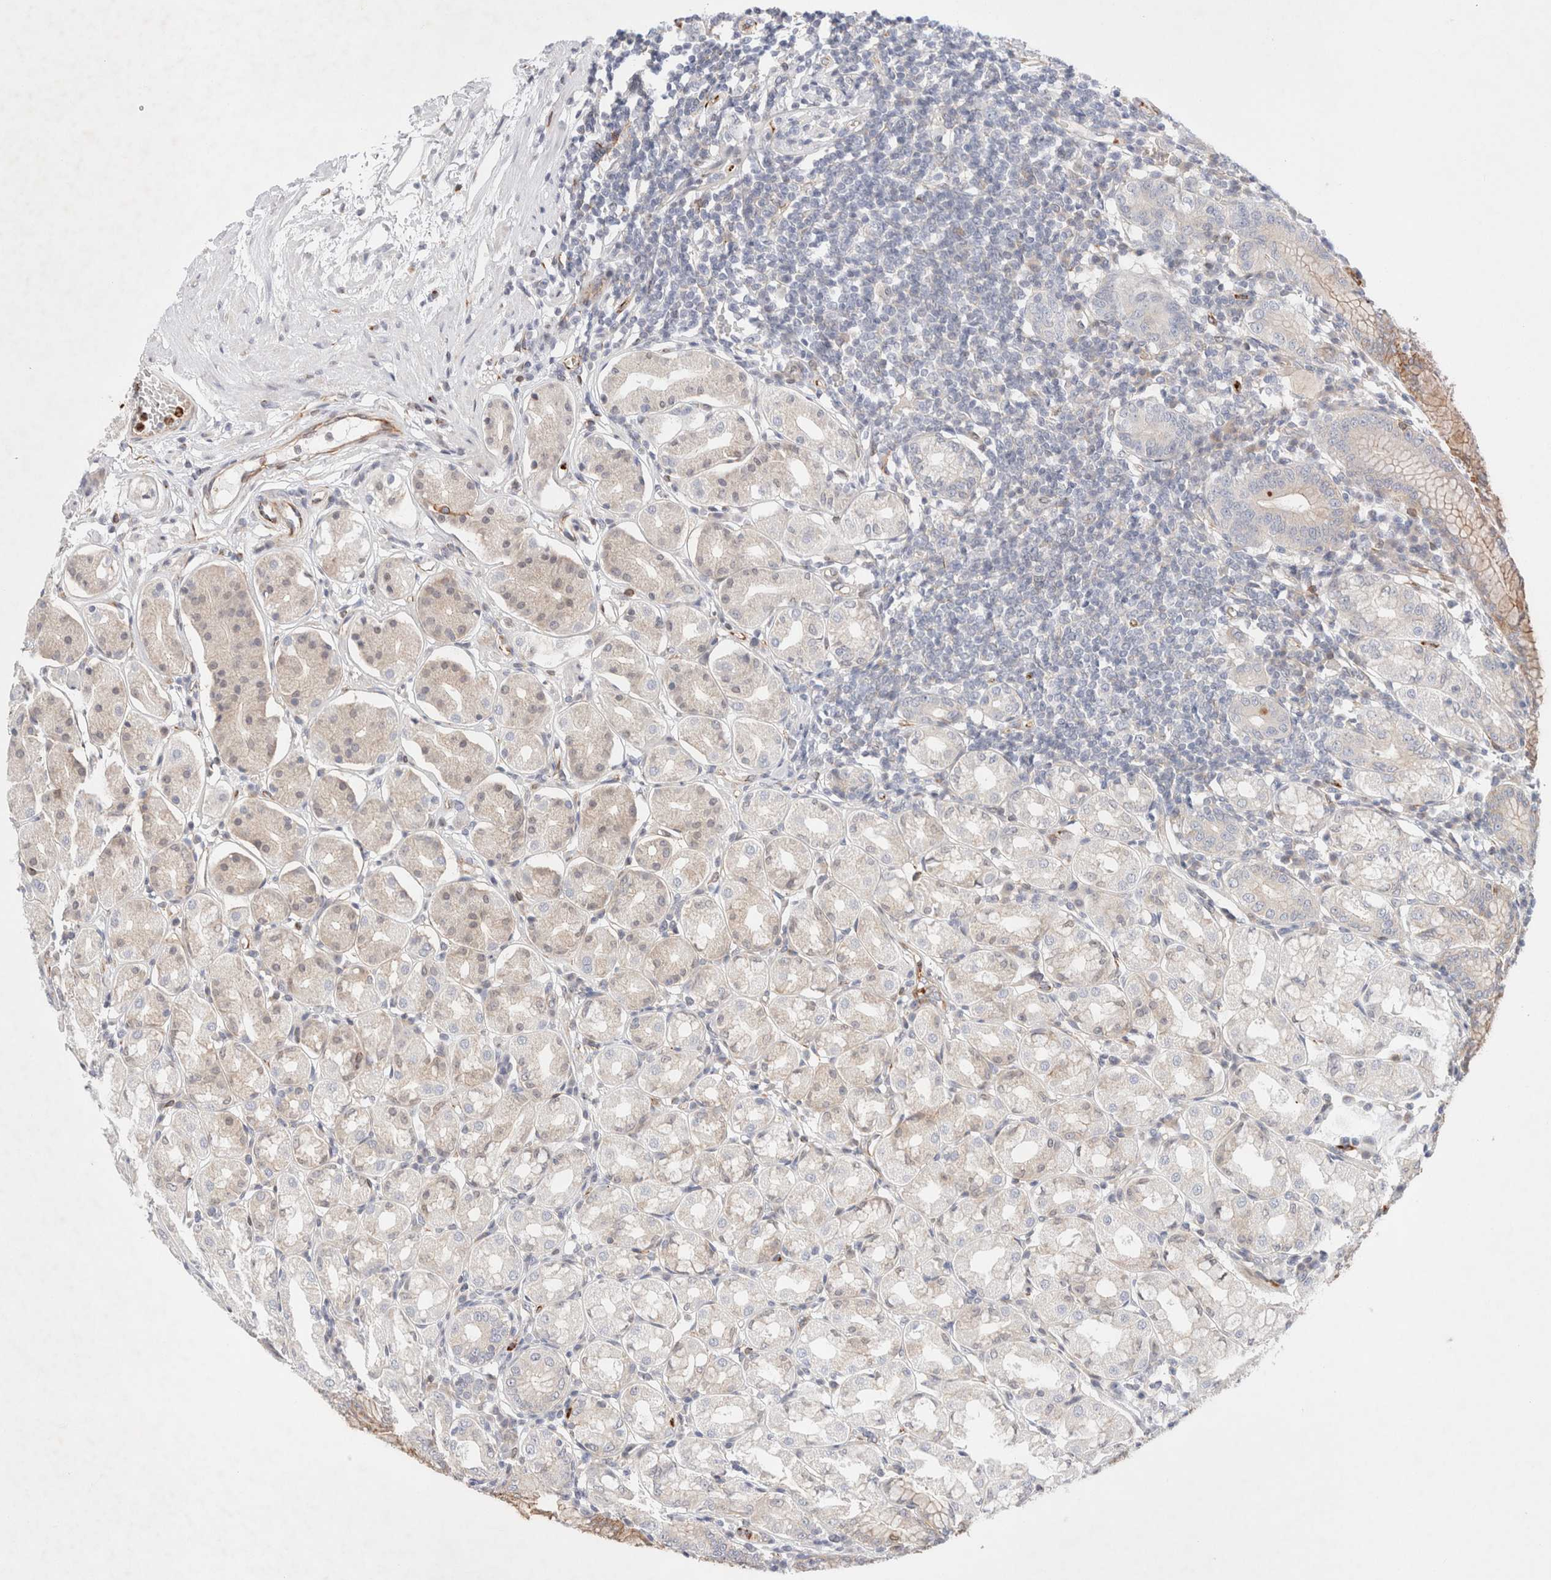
{"staining": {"intensity": "weak", "quantity": "25%-75%", "location": "cytoplasmic/membranous"}, "tissue": "stomach", "cell_type": "Glandular cells", "image_type": "normal", "snomed": [{"axis": "morphology", "description": "Normal tissue, NOS"}, {"axis": "topography", "description": "Stomach"}, {"axis": "topography", "description": "Stomach, lower"}], "caption": "This micrograph reveals immunohistochemistry staining of normal stomach, with low weak cytoplasmic/membranous staining in about 25%-75% of glandular cells.", "gene": "SLC25A48", "patient": {"sex": "female", "age": 56}}